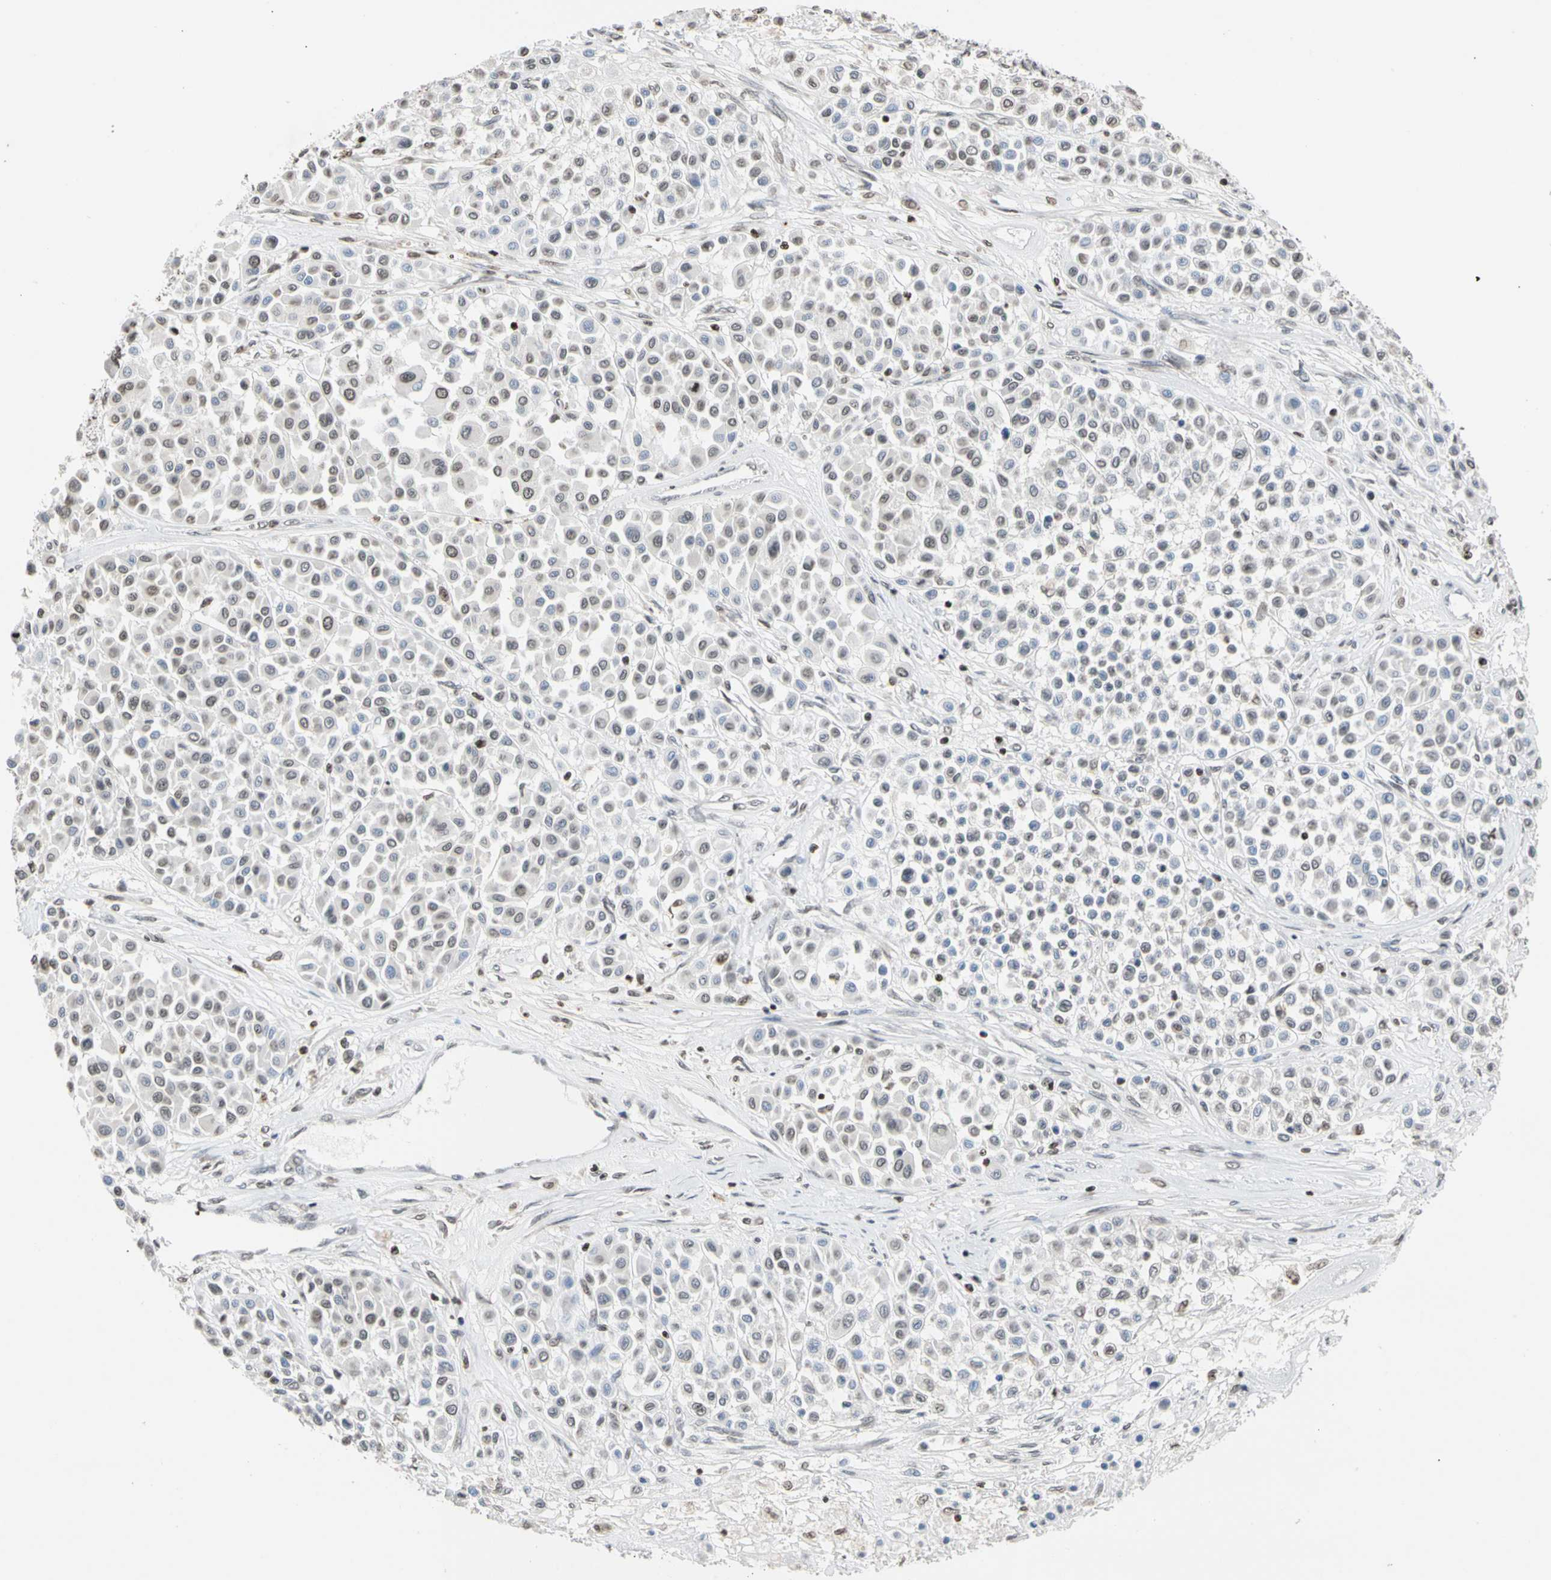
{"staining": {"intensity": "negative", "quantity": "none", "location": "none"}, "tissue": "melanoma", "cell_type": "Tumor cells", "image_type": "cancer", "snomed": [{"axis": "morphology", "description": "Malignant melanoma, Metastatic site"}, {"axis": "topography", "description": "Soft tissue"}], "caption": "Melanoma was stained to show a protein in brown. There is no significant expression in tumor cells.", "gene": "GPX4", "patient": {"sex": "male", "age": 41}}